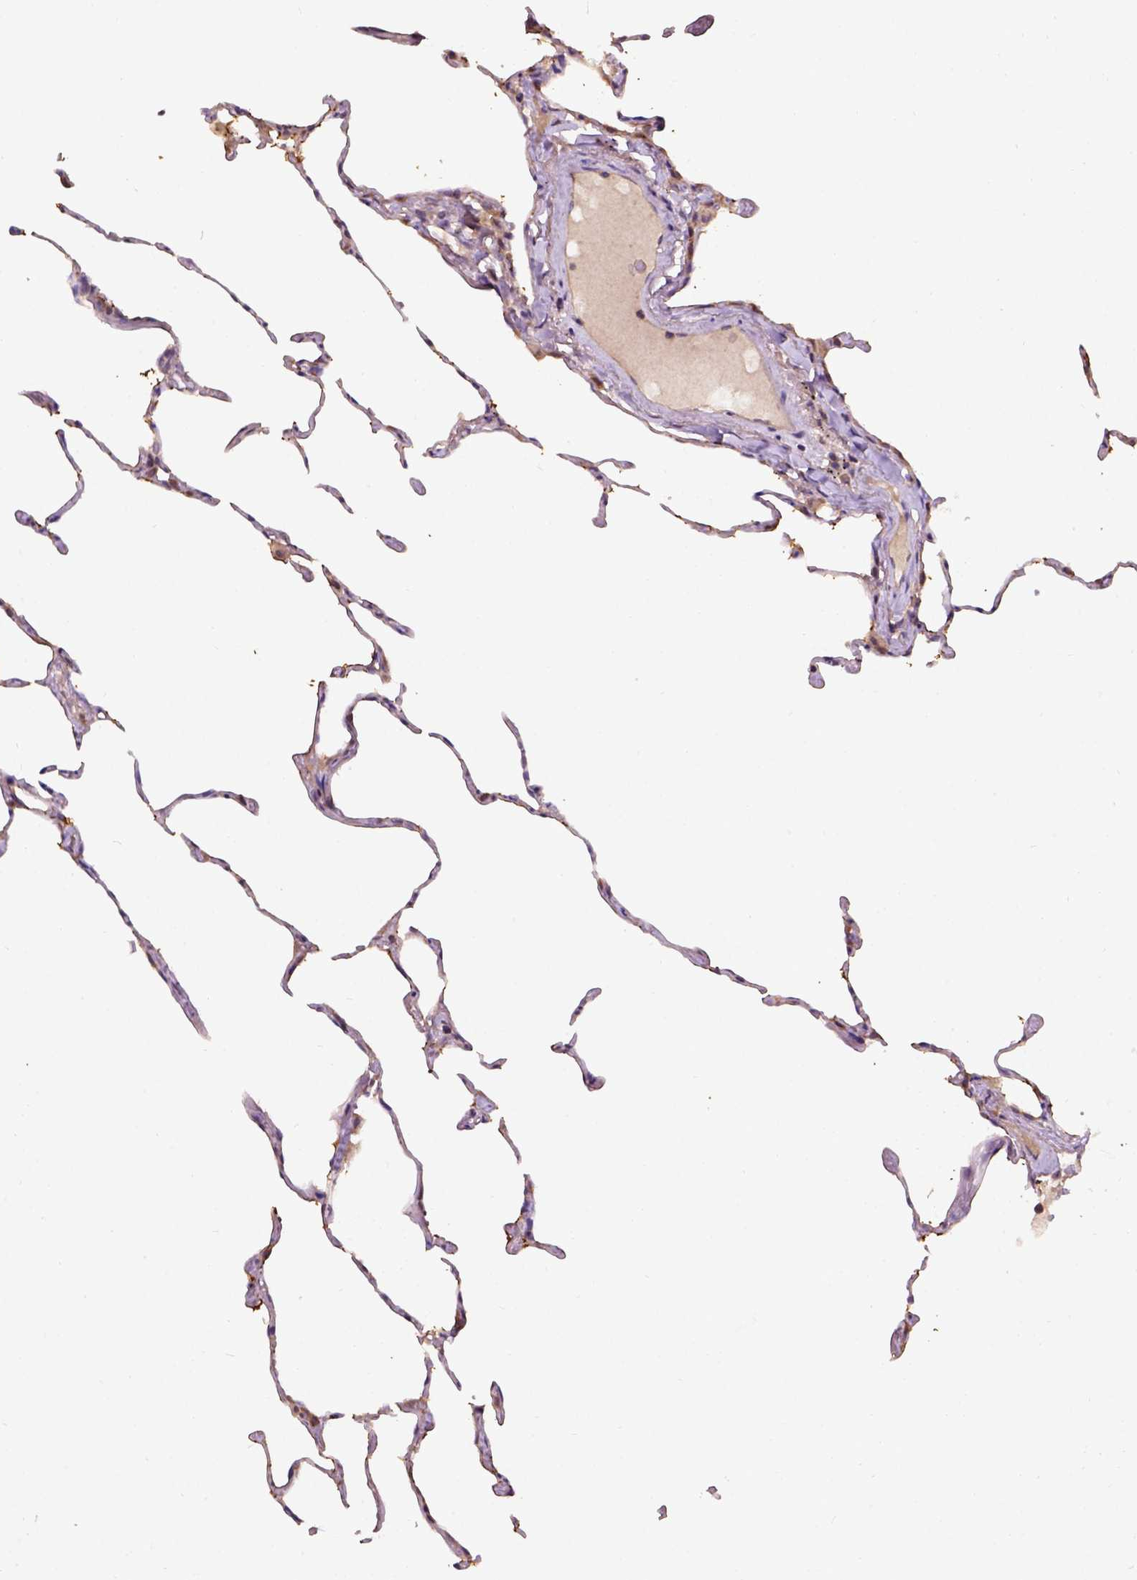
{"staining": {"intensity": "moderate", "quantity": "<25%", "location": "cytoplasmic/membranous"}, "tissue": "lung", "cell_type": "Alveolar cells", "image_type": "normal", "snomed": [{"axis": "morphology", "description": "Normal tissue, NOS"}, {"axis": "topography", "description": "Lung"}], "caption": "Alveolar cells exhibit low levels of moderate cytoplasmic/membranous positivity in about <25% of cells in benign lung.", "gene": "KBTBD8", "patient": {"sex": "female", "age": 57}}